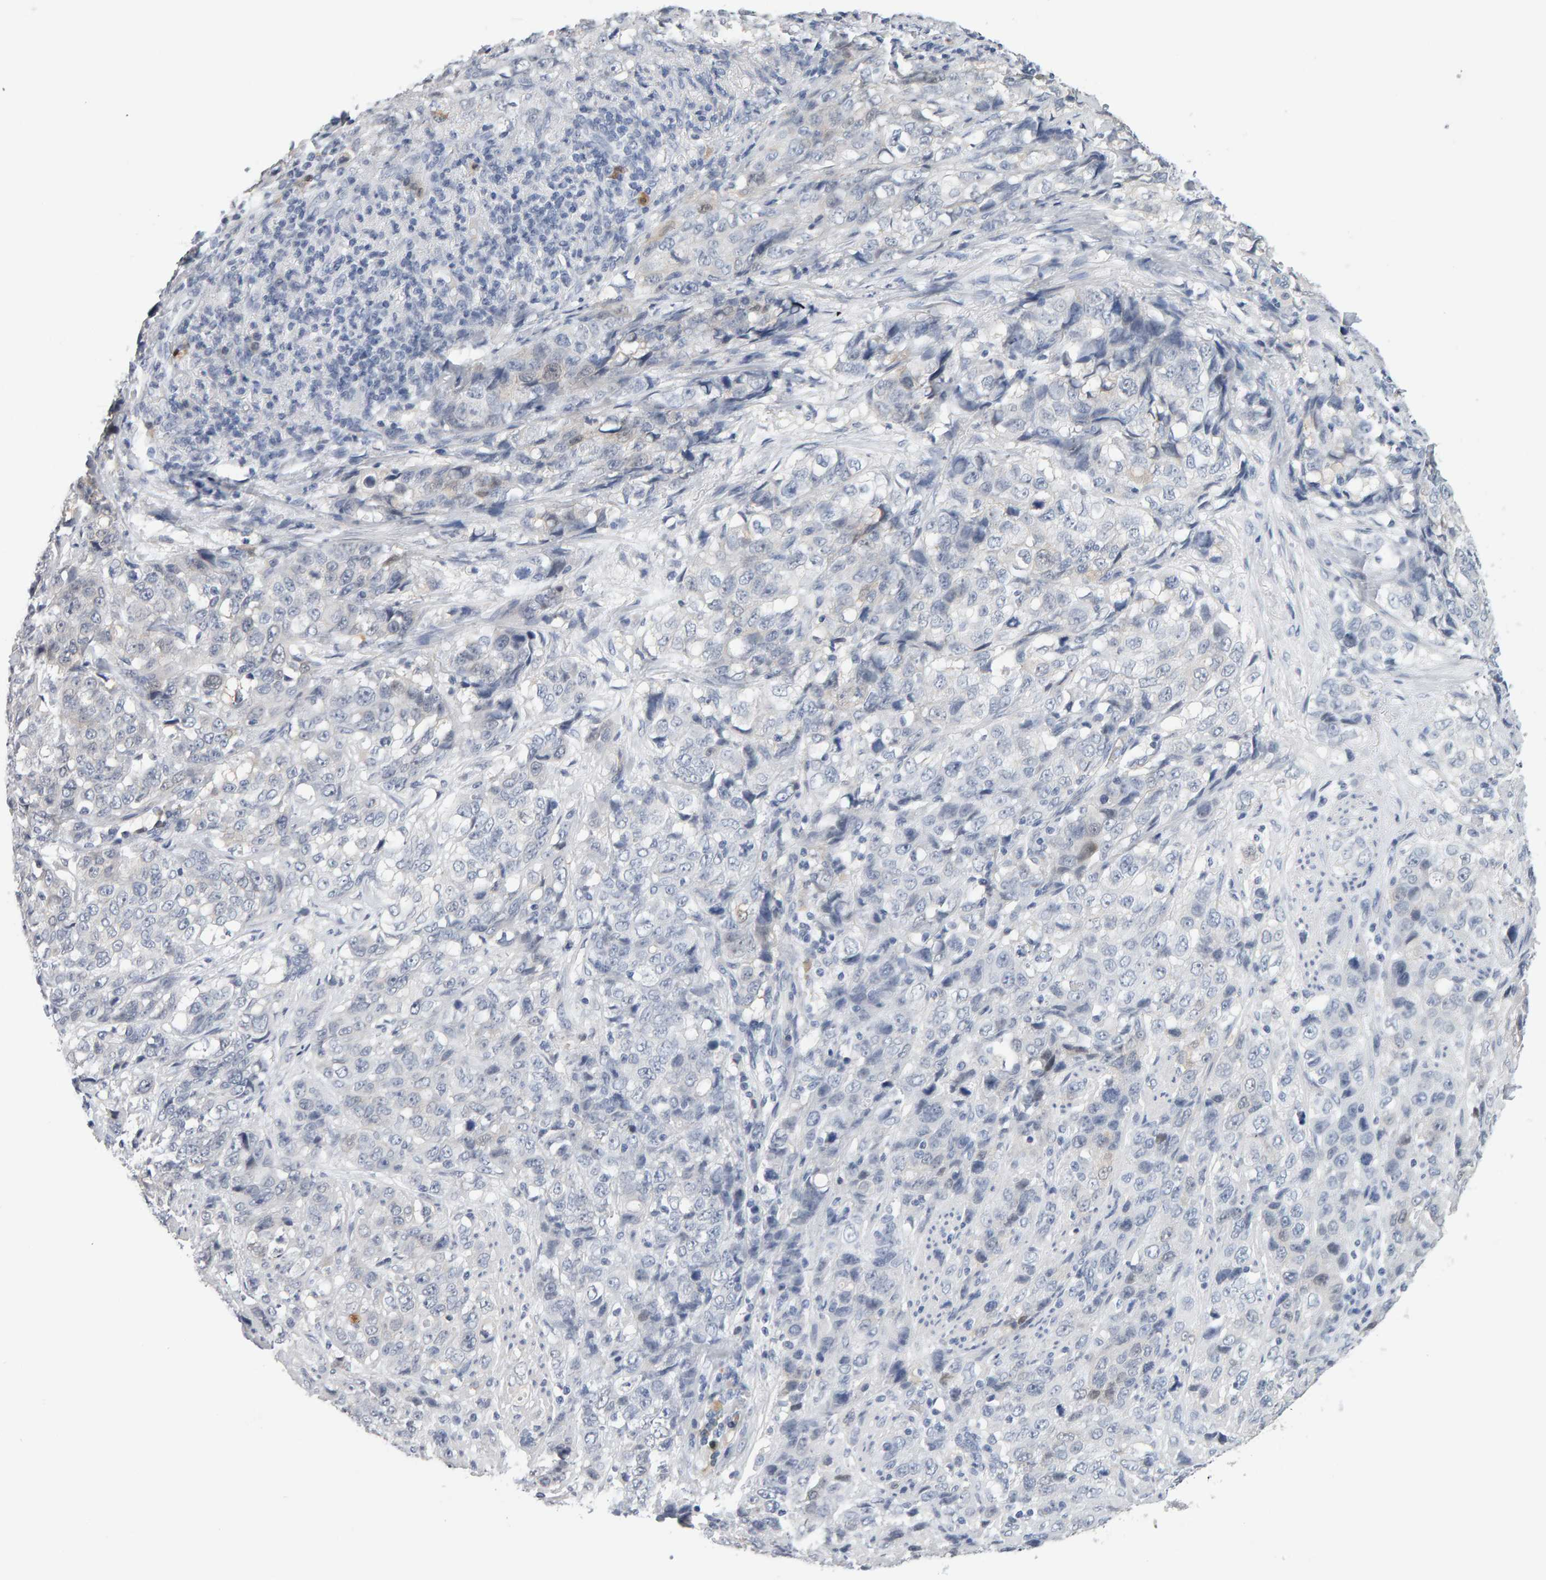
{"staining": {"intensity": "negative", "quantity": "none", "location": "none"}, "tissue": "stomach cancer", "cell_type": "Tumor cells", "image_type": "cancer", "snomed": [{"axis": "morphology", "description": "Adenocarcinoma, NOS"}, {"axis": "topography", "description": "Stomach"}], "caption": "Human stomach cancer stained for a protein using IHC demonstrates no staining in tumor cells.", "gene": "CTH", "patient": {"sex": "male", "age": 48}}